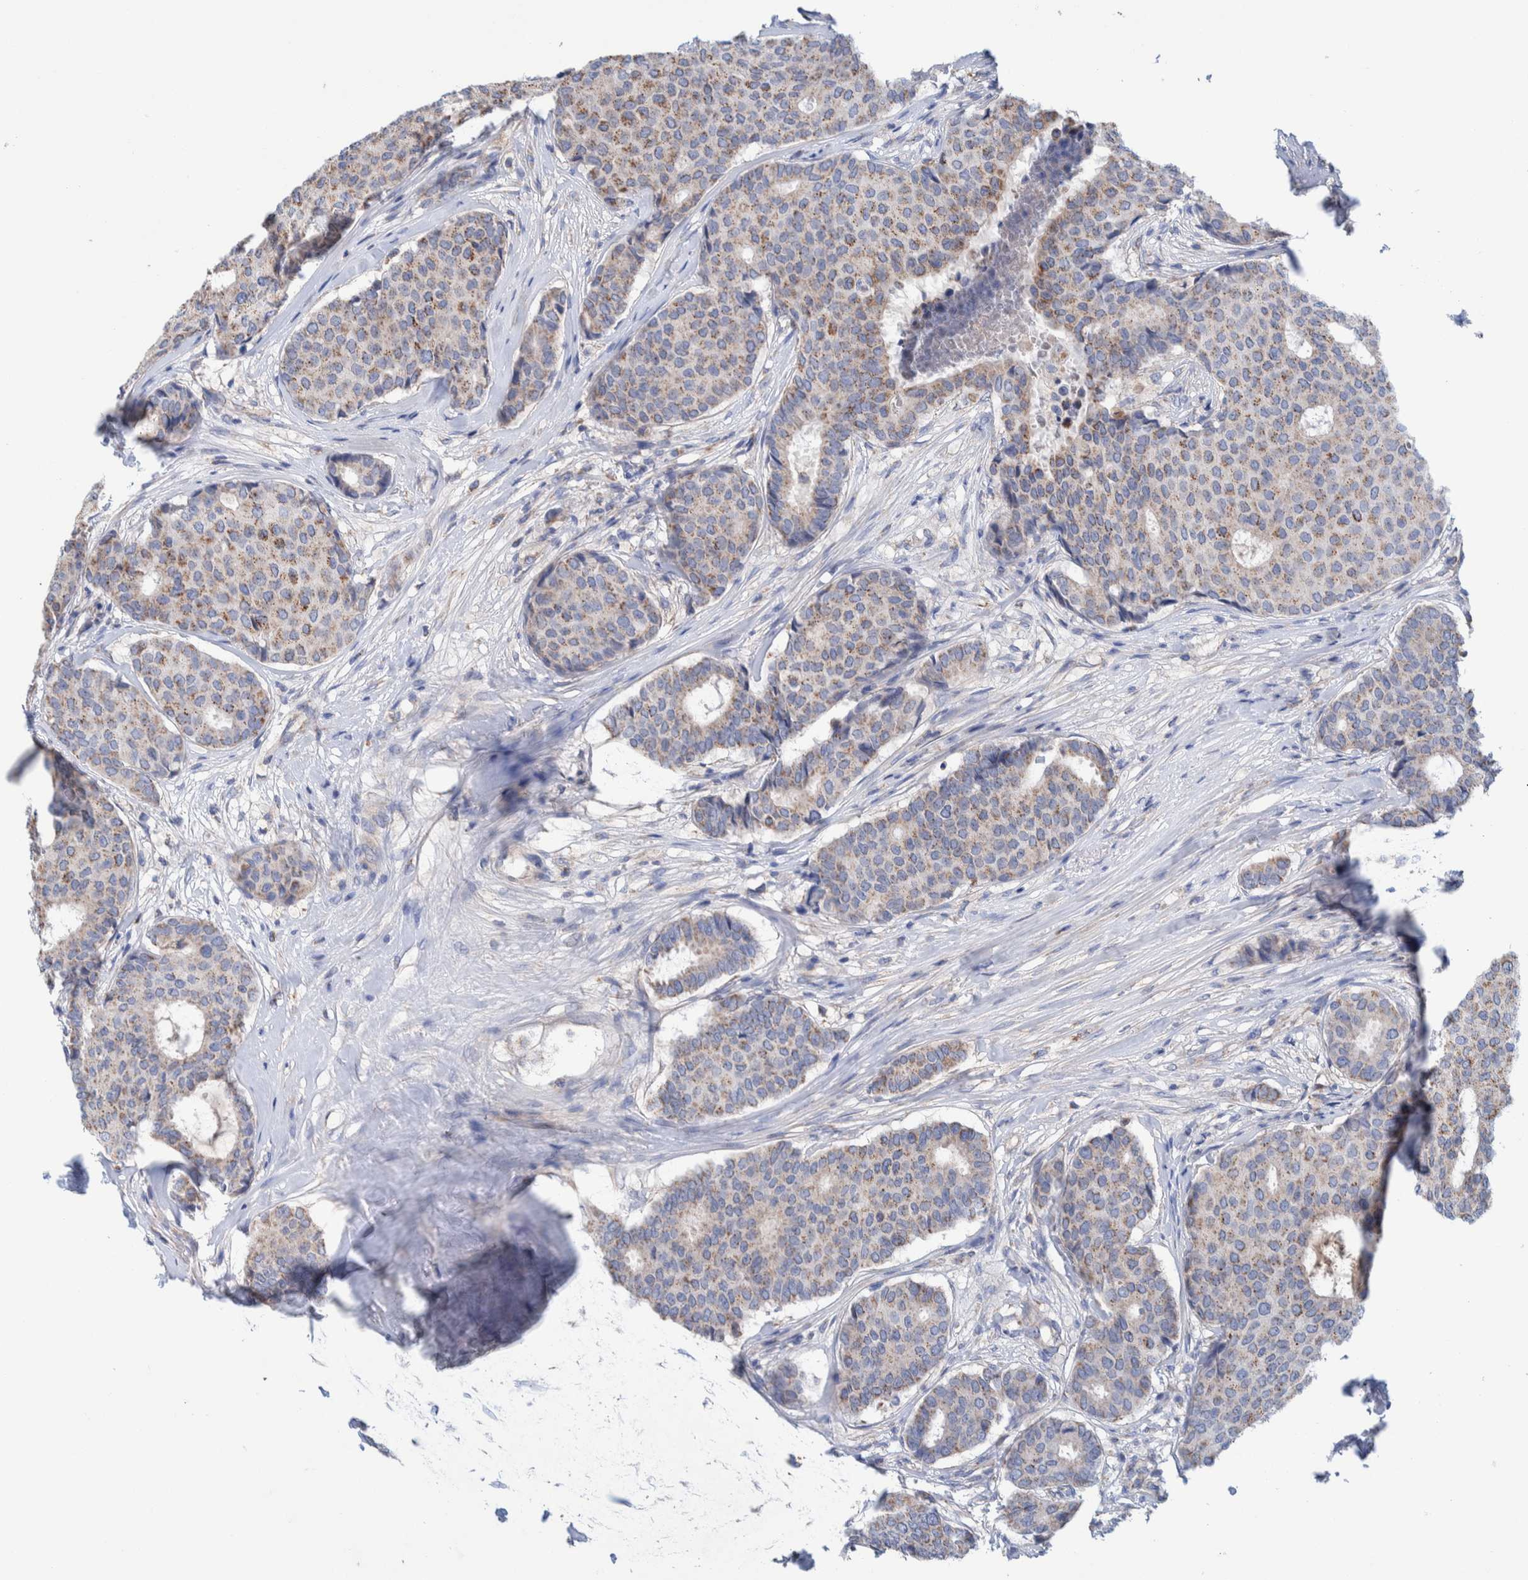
{"staining": {"intensity": "weak", "quantity": ">75%", "location": "cytoplasmic/membranous"}, "tissue": "breast cancer", "cell_type": "Tumor cells", "image_type": "cancer", "snomed": [{"axis": "morphology", "description": "Duct carcinoma"}, {"axis": "topography", "description": "Breast"}], "caption": "DAB immunohistochemical staining of breast cancer displays weak cytoplasmic/membranous protein expression in about >75% of tumor cells.", "gene": "DECR1", "patient": {"sex": "female", "age": 75}}